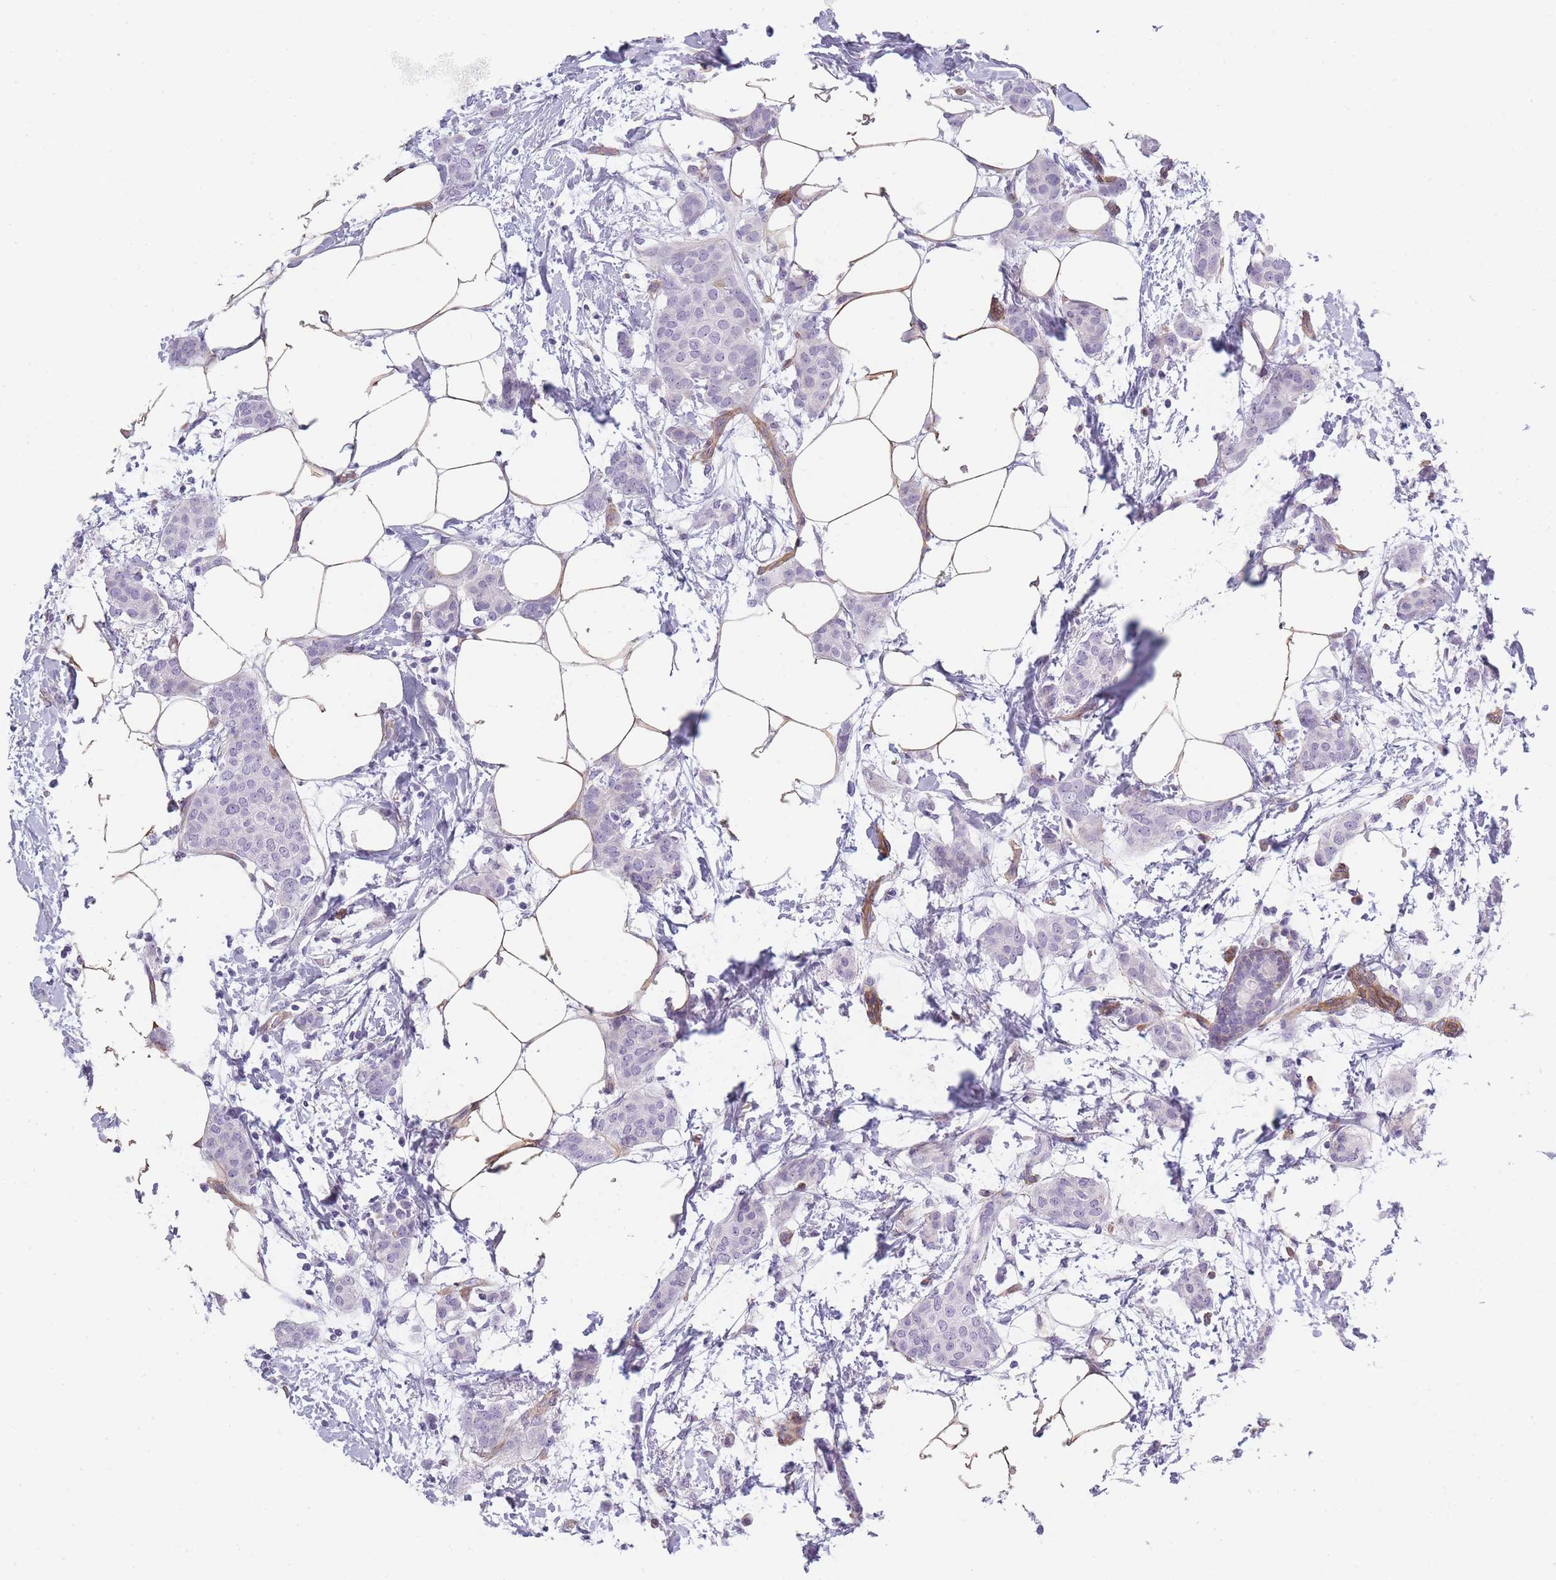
{"staining": {"intensity": "negative", "quantity": "none", "location": "none"}, "tissue": "breast cancer", "cell_type": "Tumor cells", "image_type": "cancer", "snomed": [{"axis": "morphology", "description": "Duct carcinoma"}, {"axis": "topography", "description": "Breast"}], "caption": "Immunohistochemistry of human breast infiltrating ductal carcinoma exhibits no expression in tumor cells.", "gene": "OR6B3", "patient": {"sex": "female", "age": 72}}